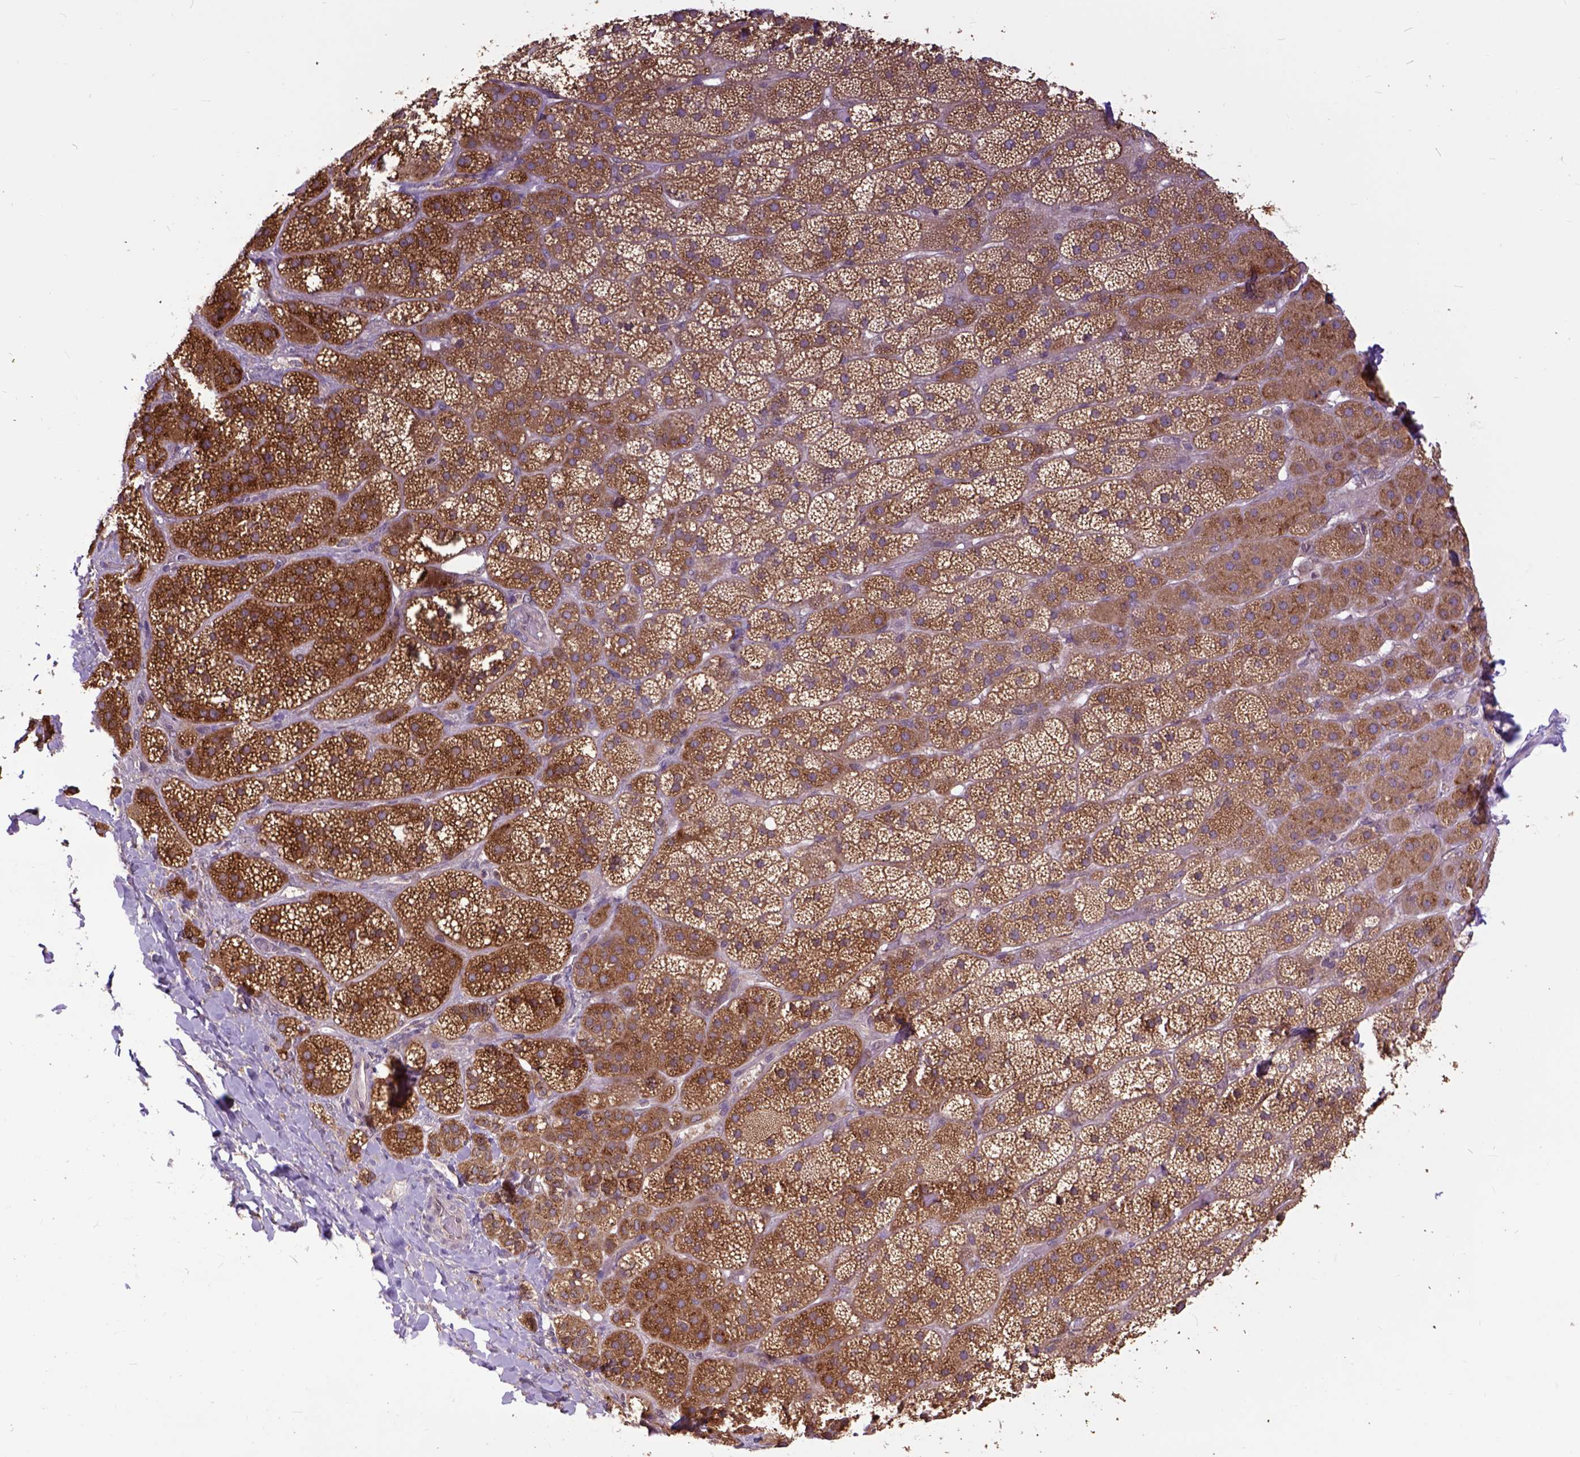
{"staining": {"intensity": "strong", "quantity": ">75%", "location": "cytoplasmic/membranous"}, "tissue": "adrenal gland", "cell_type": "Glandular cells", "image_type": "normal", "snomed": [{"axis": "morphology", "description": "Normal tissue, NOS"}, {"axis": "topography", "description": "Adrenal gland"}], "caption": "Immunohistochemistry (DAB) staining of normal adrenal gland reveals strong cytoplasmic/membranous protein expression in approximately >75% of glandular cells. The protein of interest is stained brown, and the nuclei are stained in blue (DAB (3,3'-diaminobenzidine) IHC with brightfield microscopy, high magnification).", "gene": "ARL1", "patient": {"sex": "male", "age": 57}}